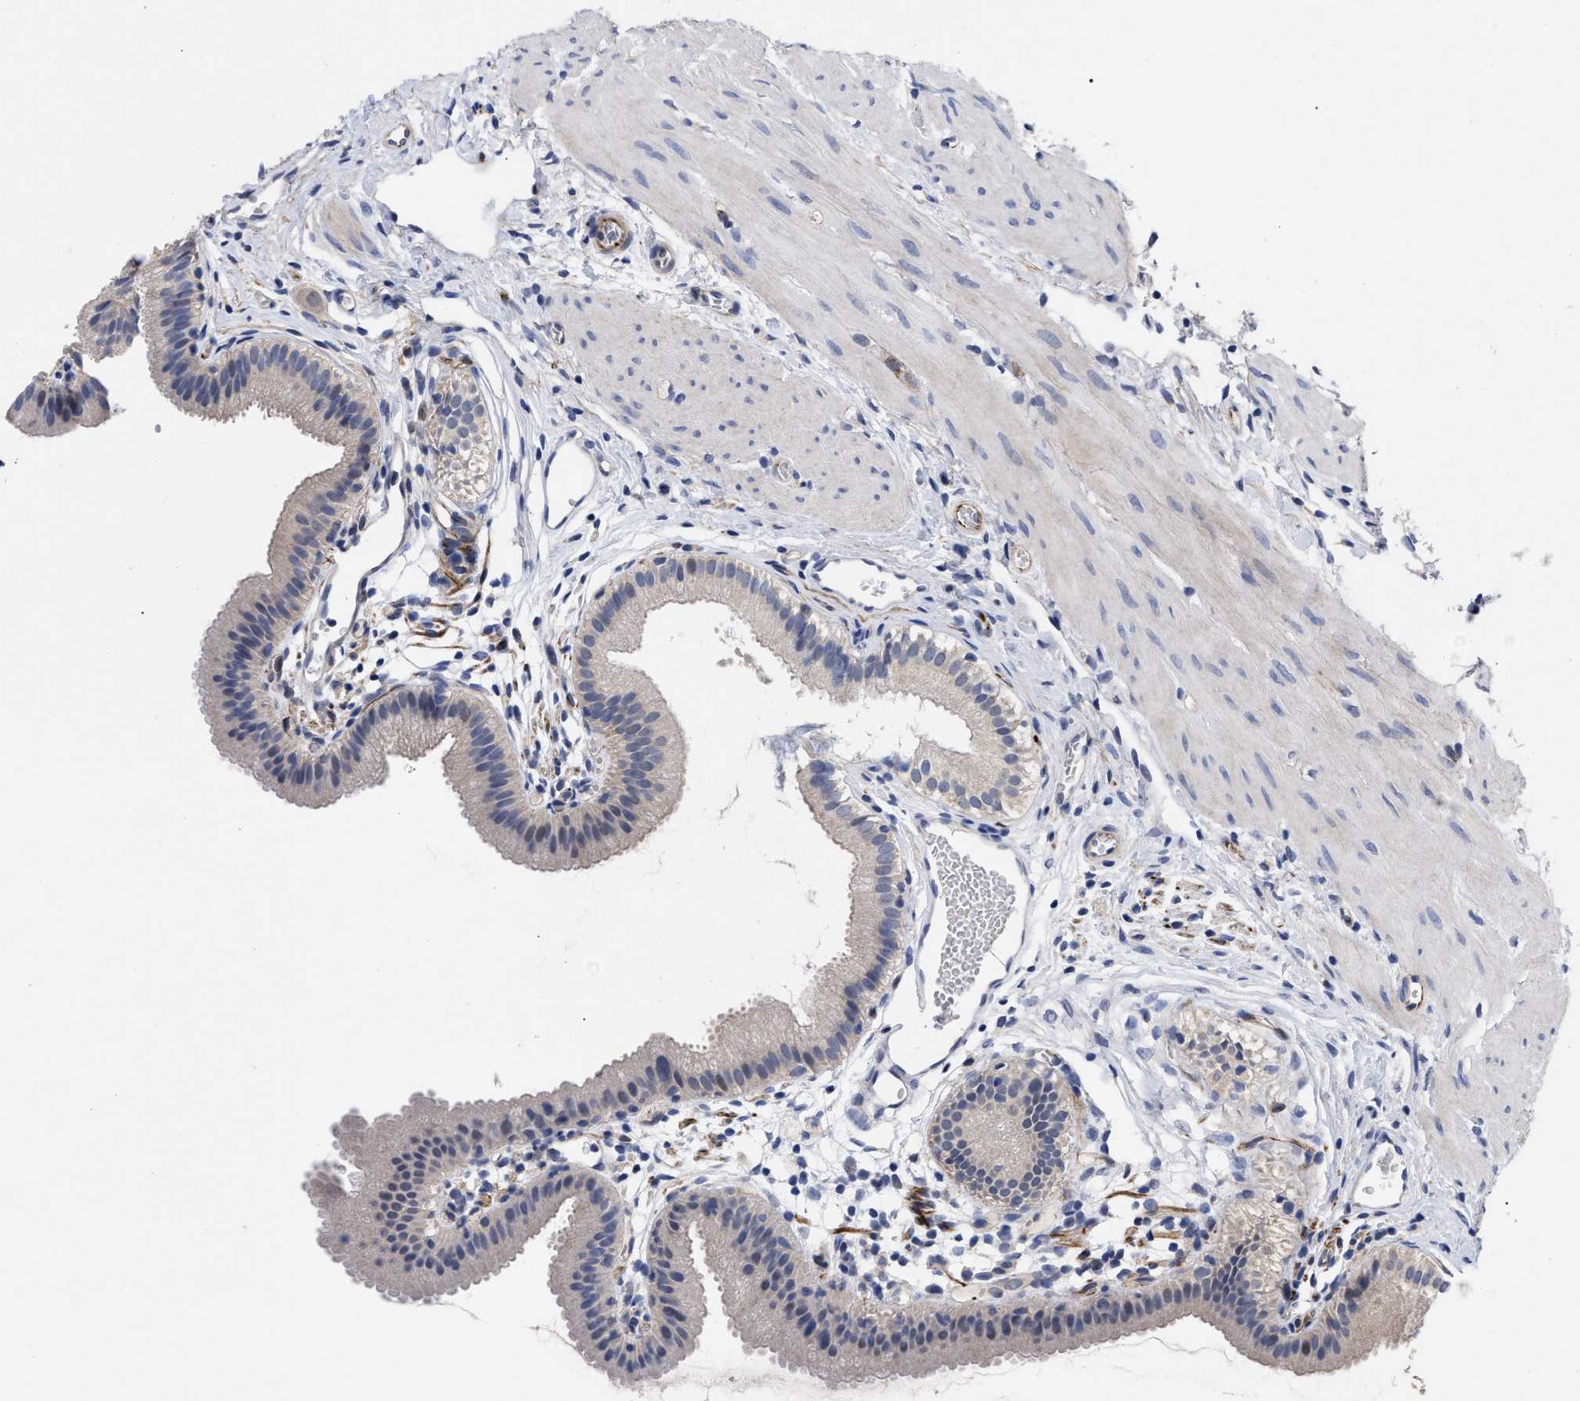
{"staining": {"intensity": "negative", "quantity": "none", "location": "none"}, "tissue": "gallbladder", "cell_type": "Glandular cells", "image_type": "normal", "snomed": [{"axis": "morphology", "description": "Normal tissue, NOS"}, {"axis": "topography", "description": "Gallbladder"}], "caption": "High magnification brightfield microscopy of normal gallbladder stained with DAB (brown) and counterstained with hematoxylin (blue): glandular cells show no significant positivity.", "gene": "CCN5", "patient": {"sex": "female", "age": 26}}